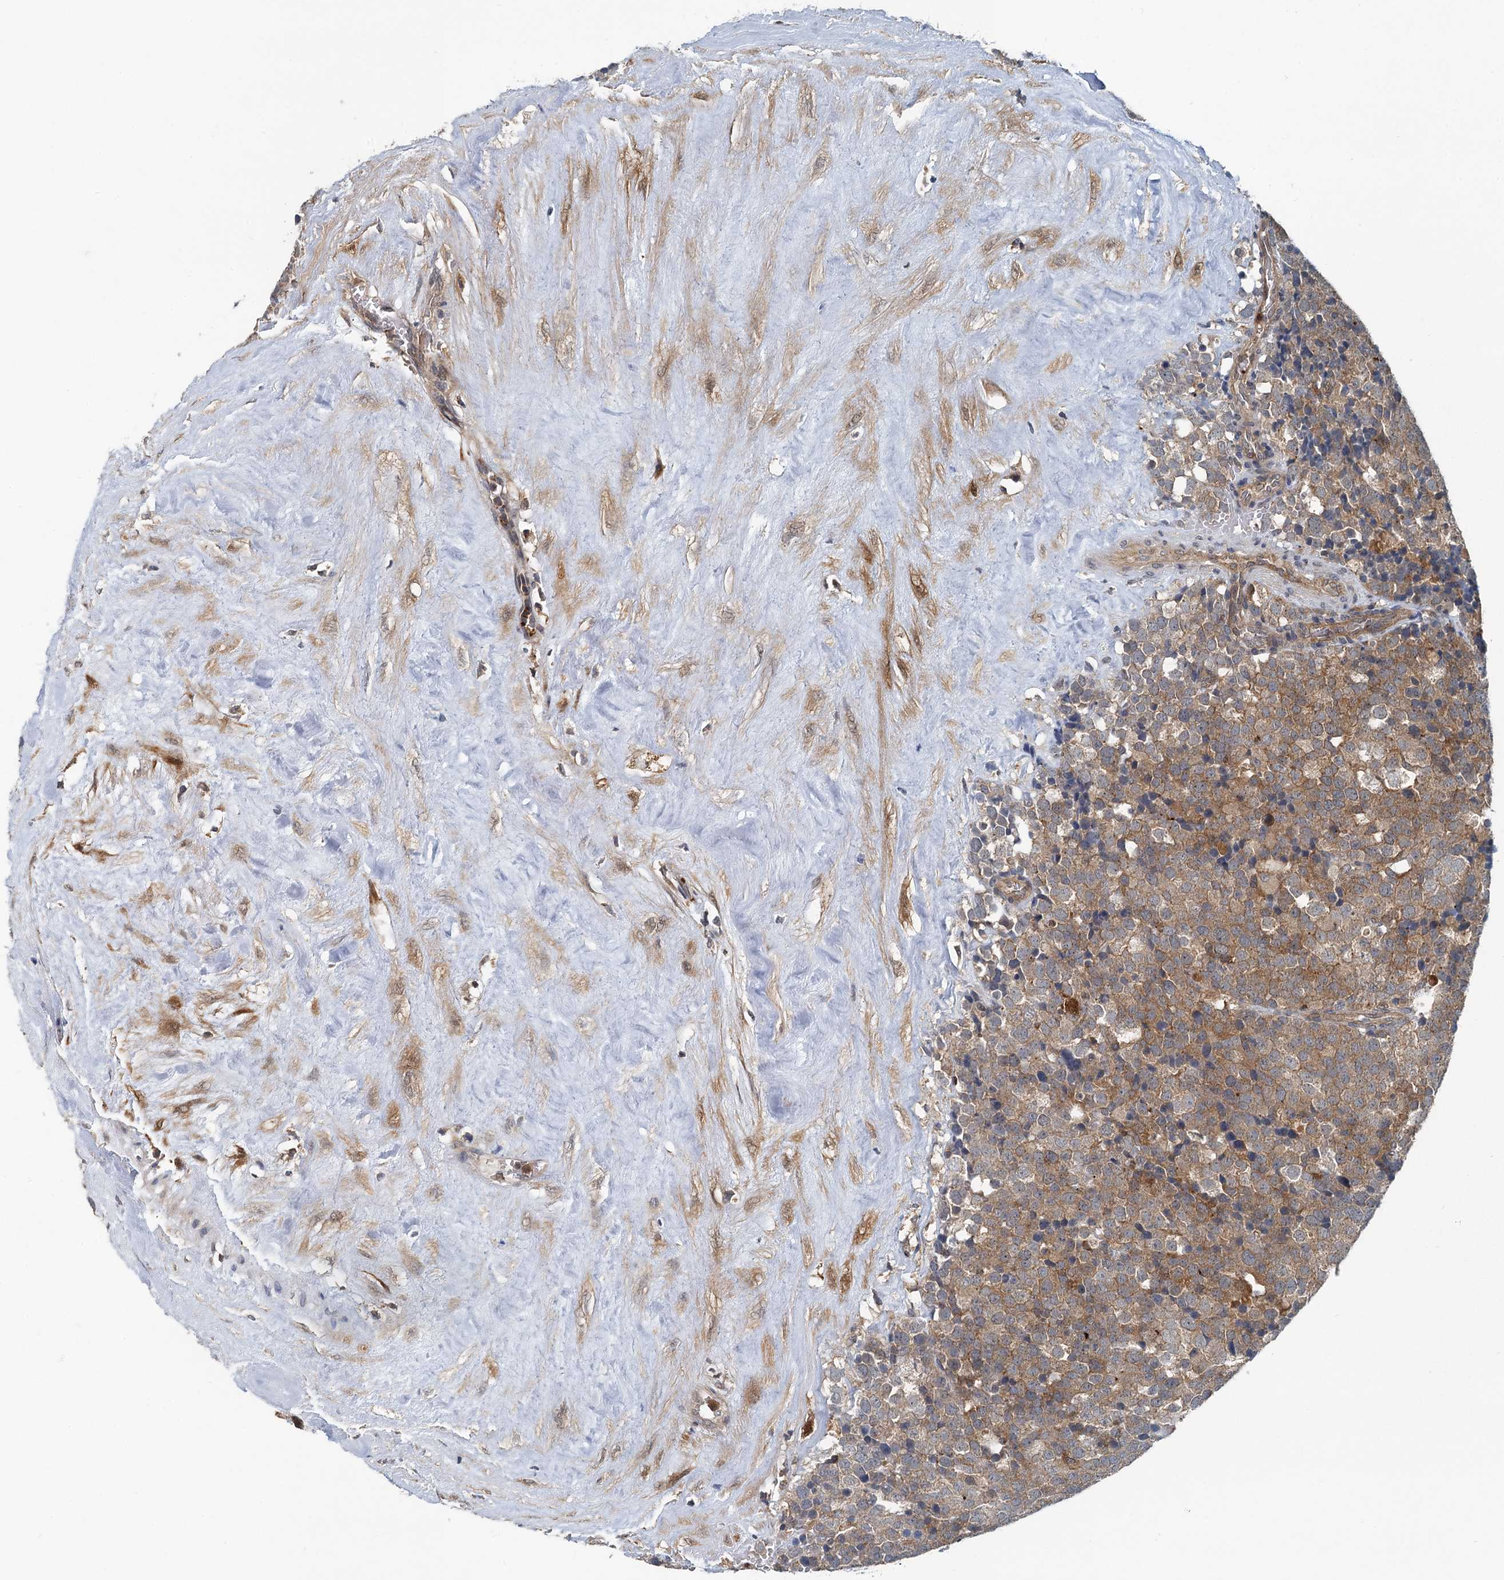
{"staining": {"intensity": "moderate", "quantity": ">75%", "location": "cytoplasmic/membranous"}, "tissue": "testis cancer", "cell_type": "Tumor cells", "image_type": "cancer", "snomed": [{"axis": "morphology", "description": "Seminoma, NOS"}, {"axis": "topography", "description": "Testis"}], "caption": "Protein expression by immunohistochemistry (IHC) displays moderate cytoplasmic/membranous positivity in about >75% of tumor cells in seminoma (testis). Nuclei are stained in blue.", "gene": "GCLM", "patient": {"sex": "male", "age": 71}}